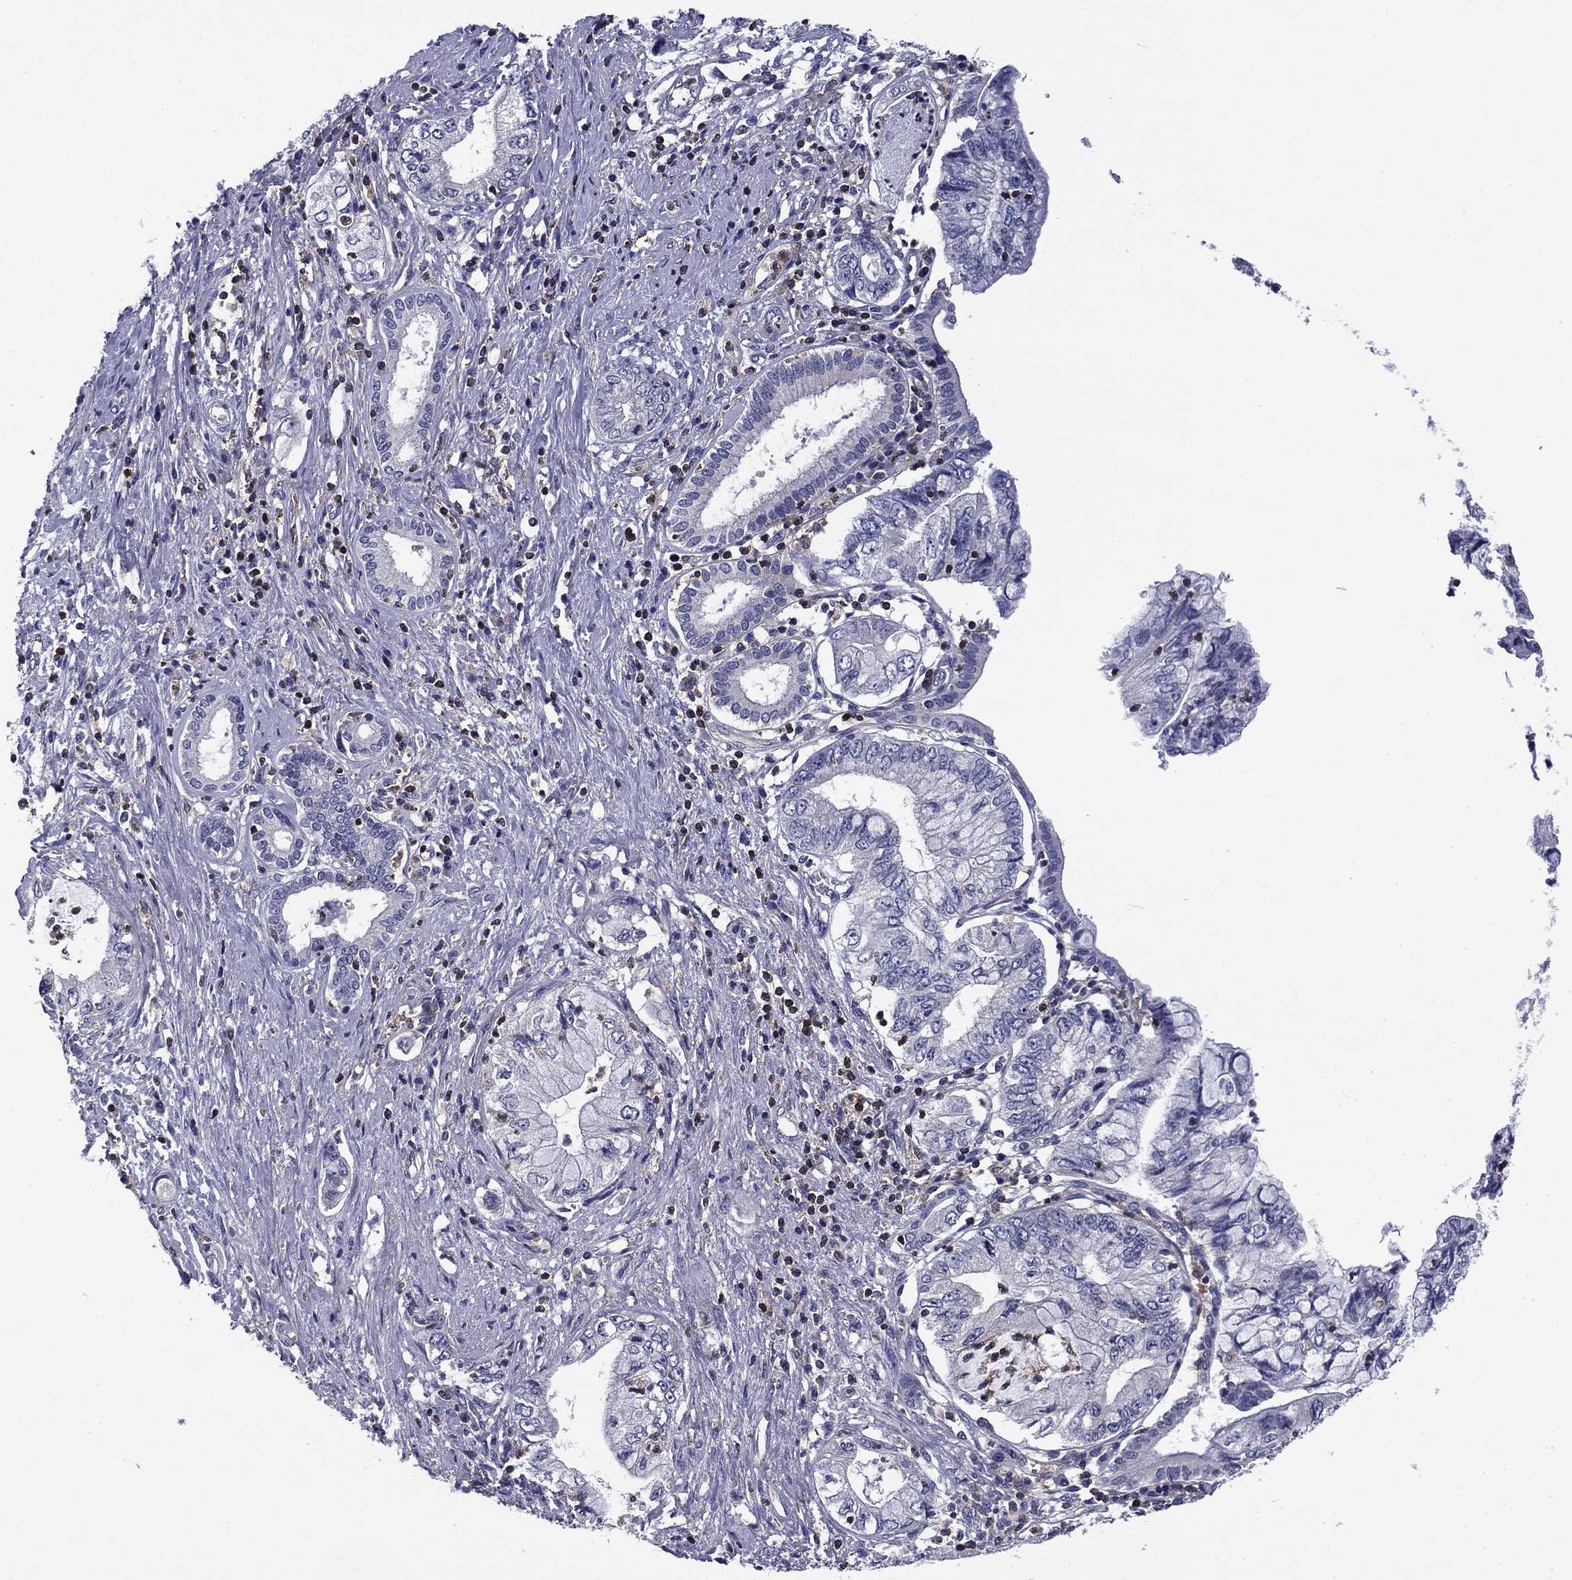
{"staining": {"intensity": "negative", "quantity": "none", "location": "none"}, "tissue": "pancreatic cancer", "cell_type": "Tumor cells", "image_type": "cancer", "snomed": [{"axis": "morphology", "description": "Adenocarcinoma, NOS"}, {"axis": "topography", "description": "Pancreas"}], "caption": "The histopathology image displays no significant expression in tumor cells of pancreatic adenocarcinoma.", "gene": "ARHGAP45", "patient": {"sex": "female", "age": 73}}